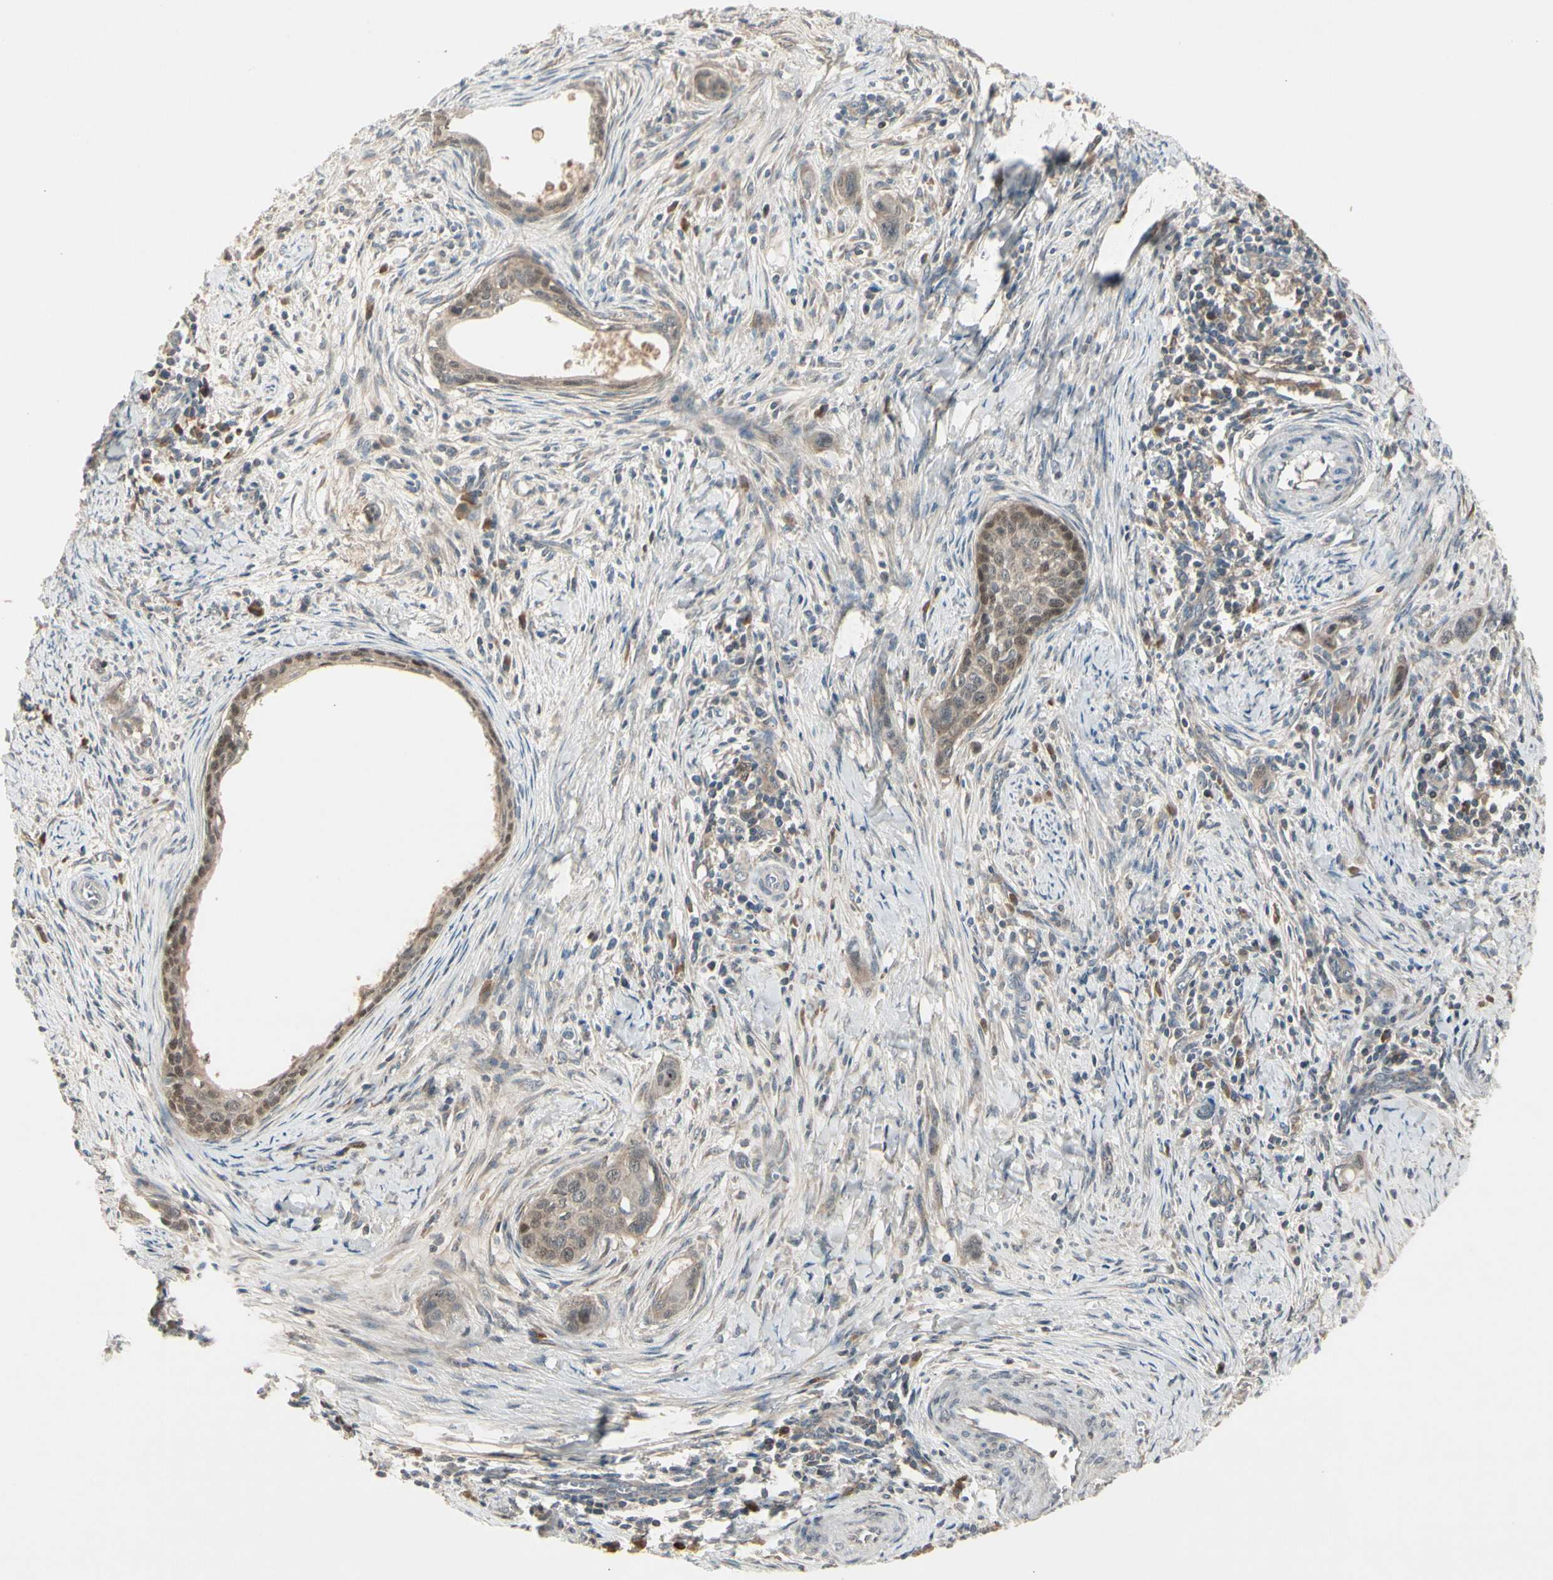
{"staining": {"intensity": "strong", "quantity": "25%-75%", "location": "cytoplasmic/membranous,nuclear"}, "tissue": "cervical cancer", "cell_type": "Tumor cells", "image_type": "cancer", "snomed": [{"axis": "morphology", "description": "Squamous cell carcinoma, NOS"}, {"axis": "topography", "description": "Cervix"}], "caption": "Immunohistochemical staining of human cervical cancer demonstrates high levels of strong cytoplasmic/membranous and nuclear protein positivity in about 25%-75% of tumor cells.", "gene": "FHDC1", "patient": {"sex": "female", "age": 33}}